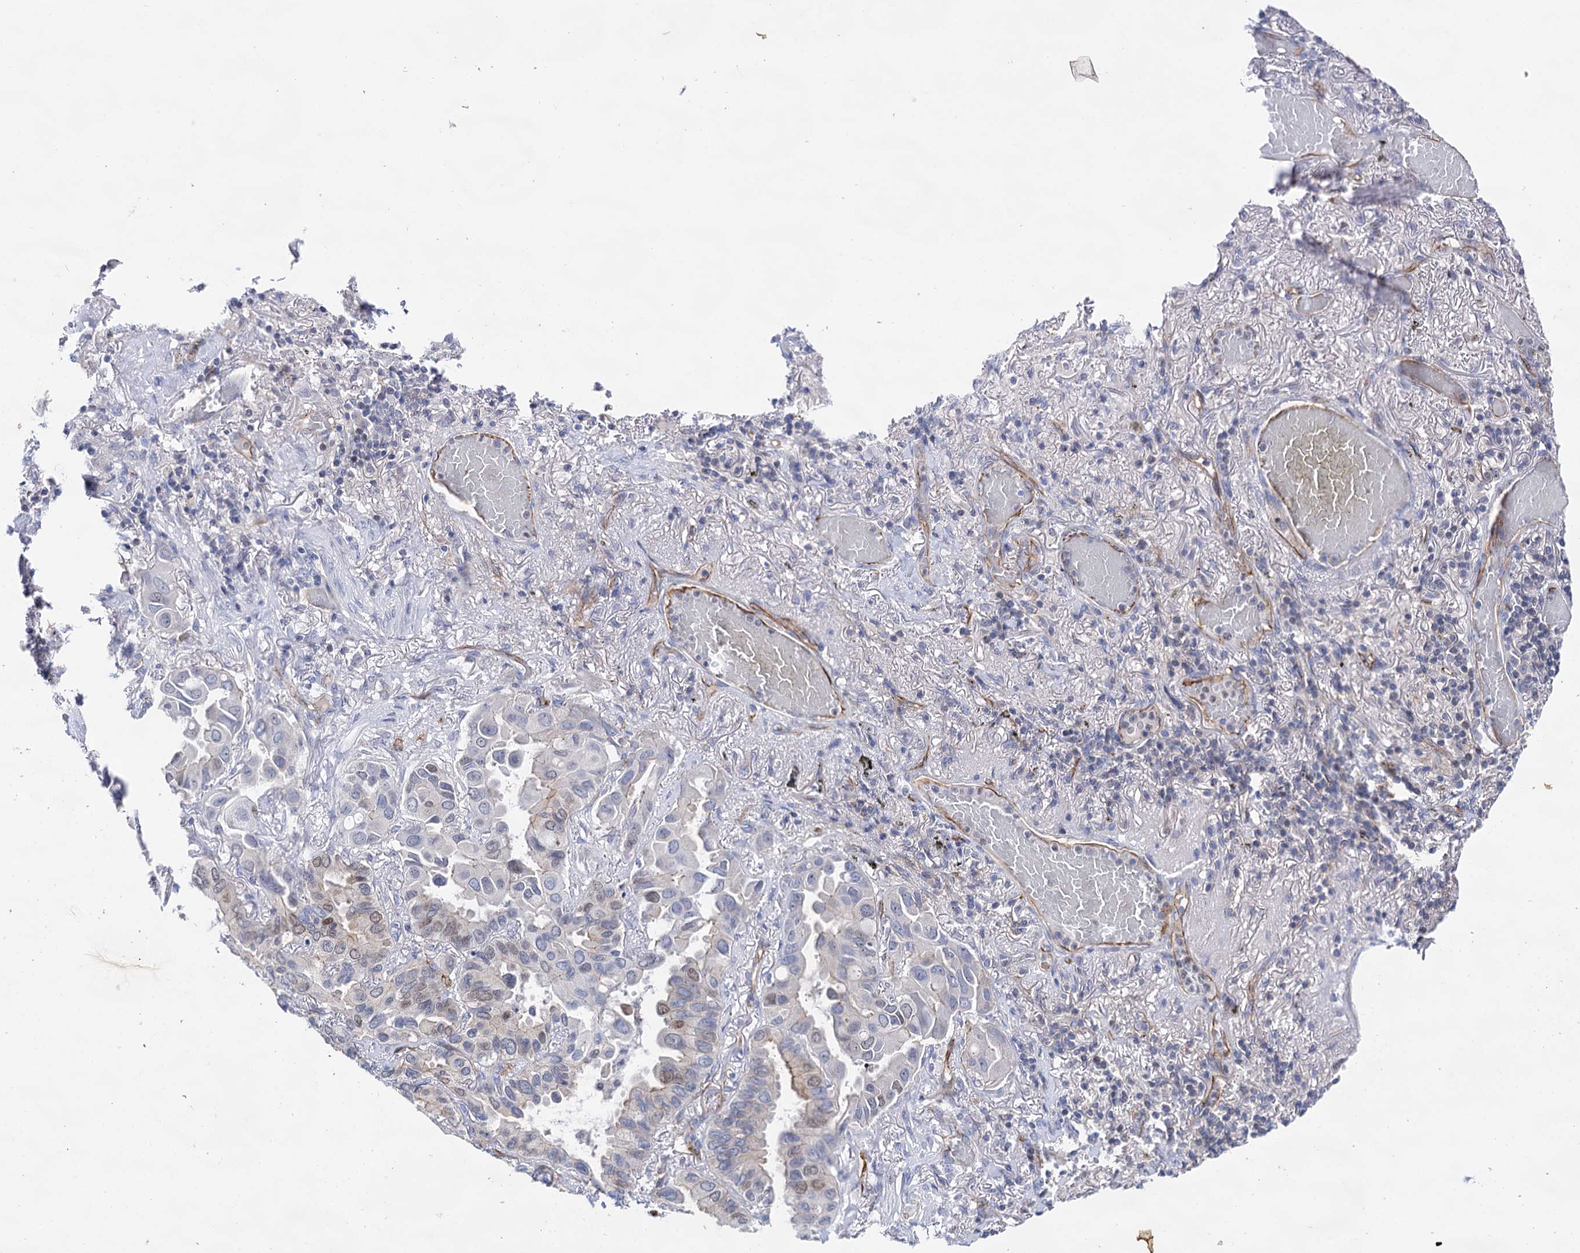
{"staining": {"intensity": "moderate", "quantity": "<25%", "location": "nuclear"}, "tissue": "lung cancer", "cell_type": "Tumor cells", "image_type": "cancer", "snomed": [{"axis": "morphology", "description": "Adenocarcinoma, NOS"}, {"axis": "topography", "description": "Lung"}], "caption": "The histopathology image shows a brown stain indicating the presence of a protein in the nuclear of tumor cells in lung adenocarcinoma. The staining was performed using DAB to visualize the protein expression in brown, while the nuclei were stained in blue with hematoxylin (Magnification: 20x).", "gene": "ABLIM1", "patient": {"sex": "male", "age": 64}}